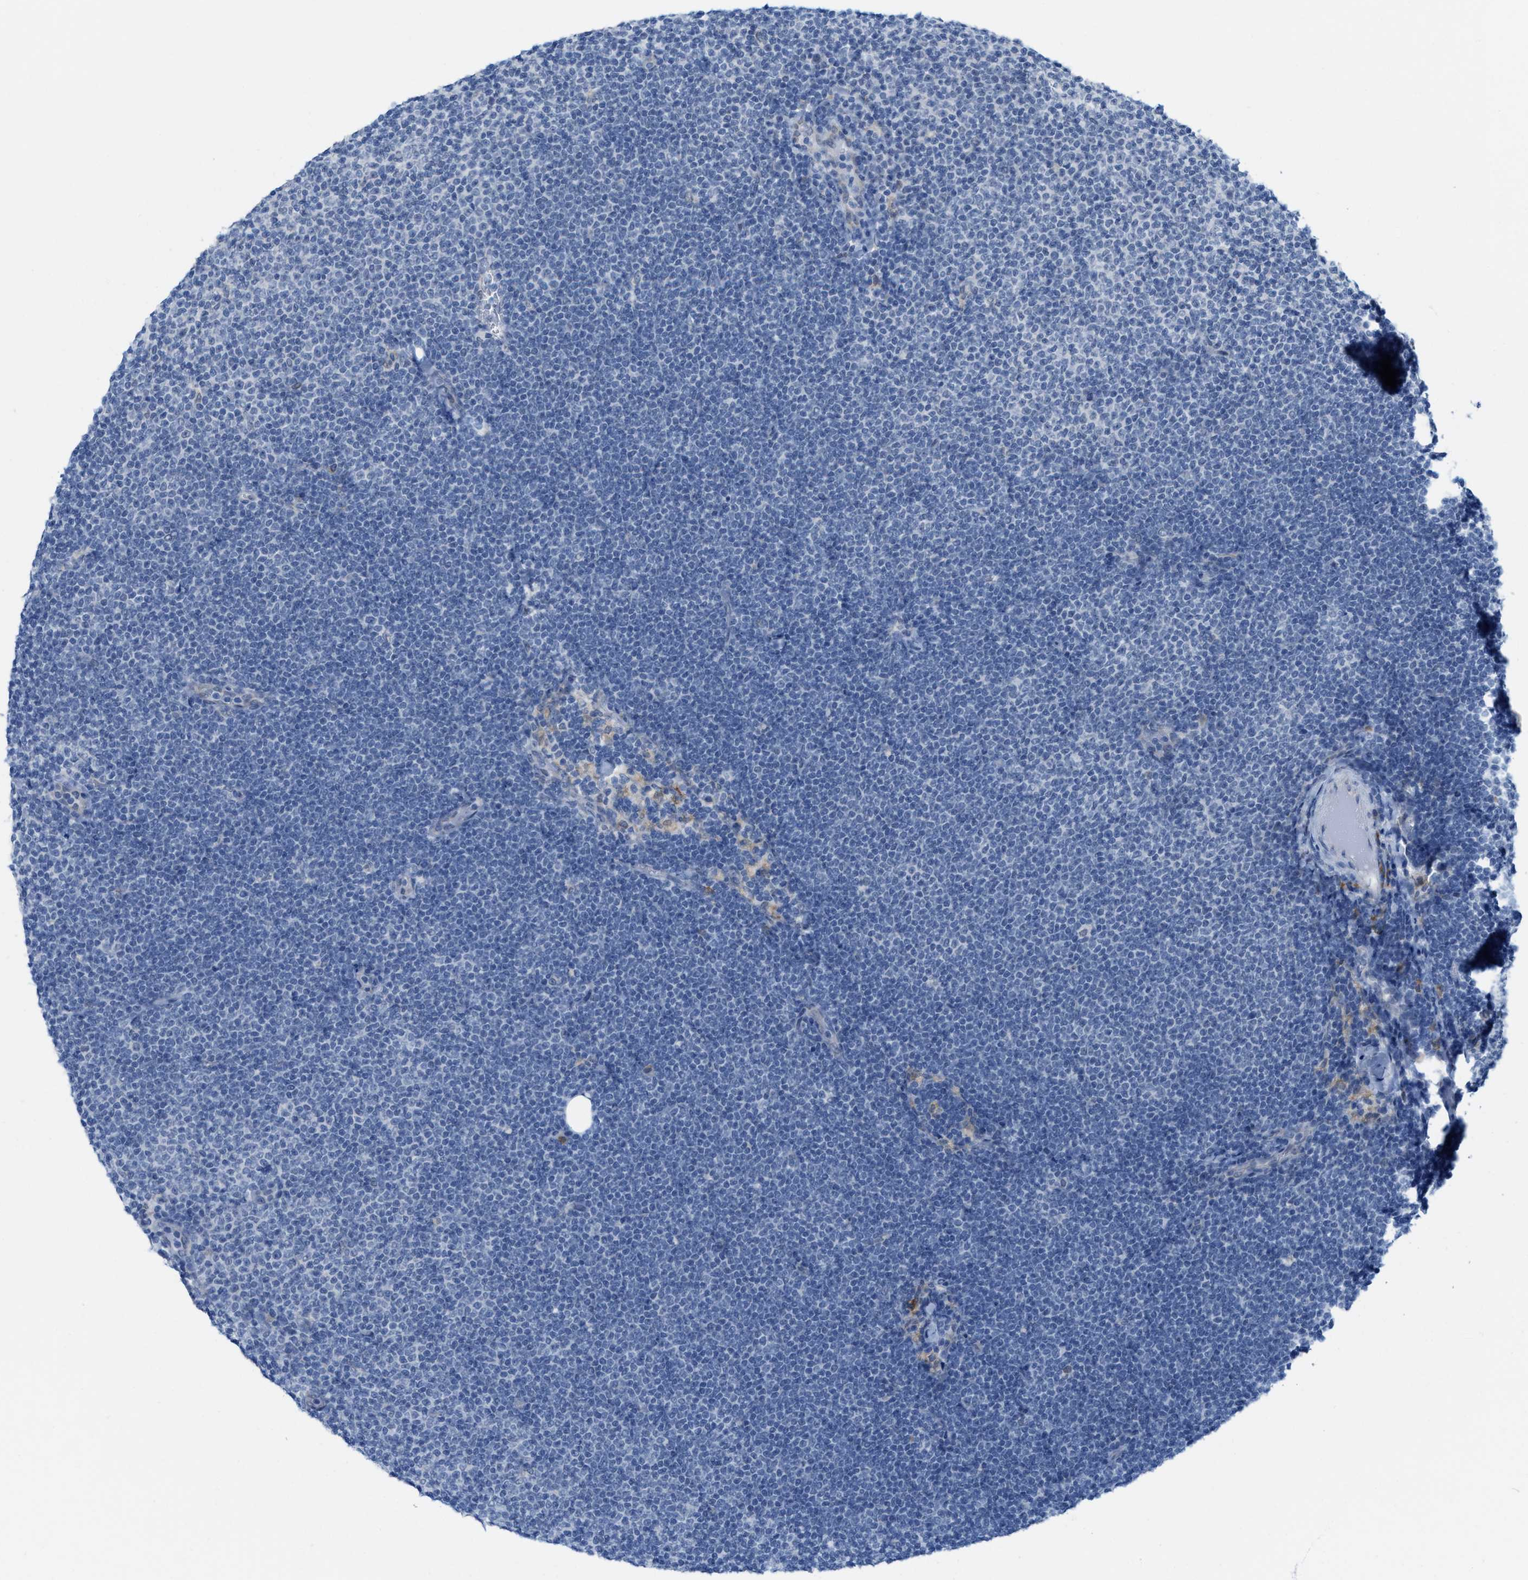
{"staining": {"intensity": "negative", "quantity": "none", "location": "none"}, "tissue": "lymphoma", "cell_type": "Tumor cells", "image_type": "cancer", "snomed": [{"axis": "morphology", "description": "Malignant lymphoma, non-Hodgkin's type, Low grade"}, {"axis": "topography", "description": "Lymph node"}], "caption": "Tumor cells are negative for brown protein staining in lymphoma.", "gene": "KIFC3", "patient": {"sex": "female", "age": 53}}